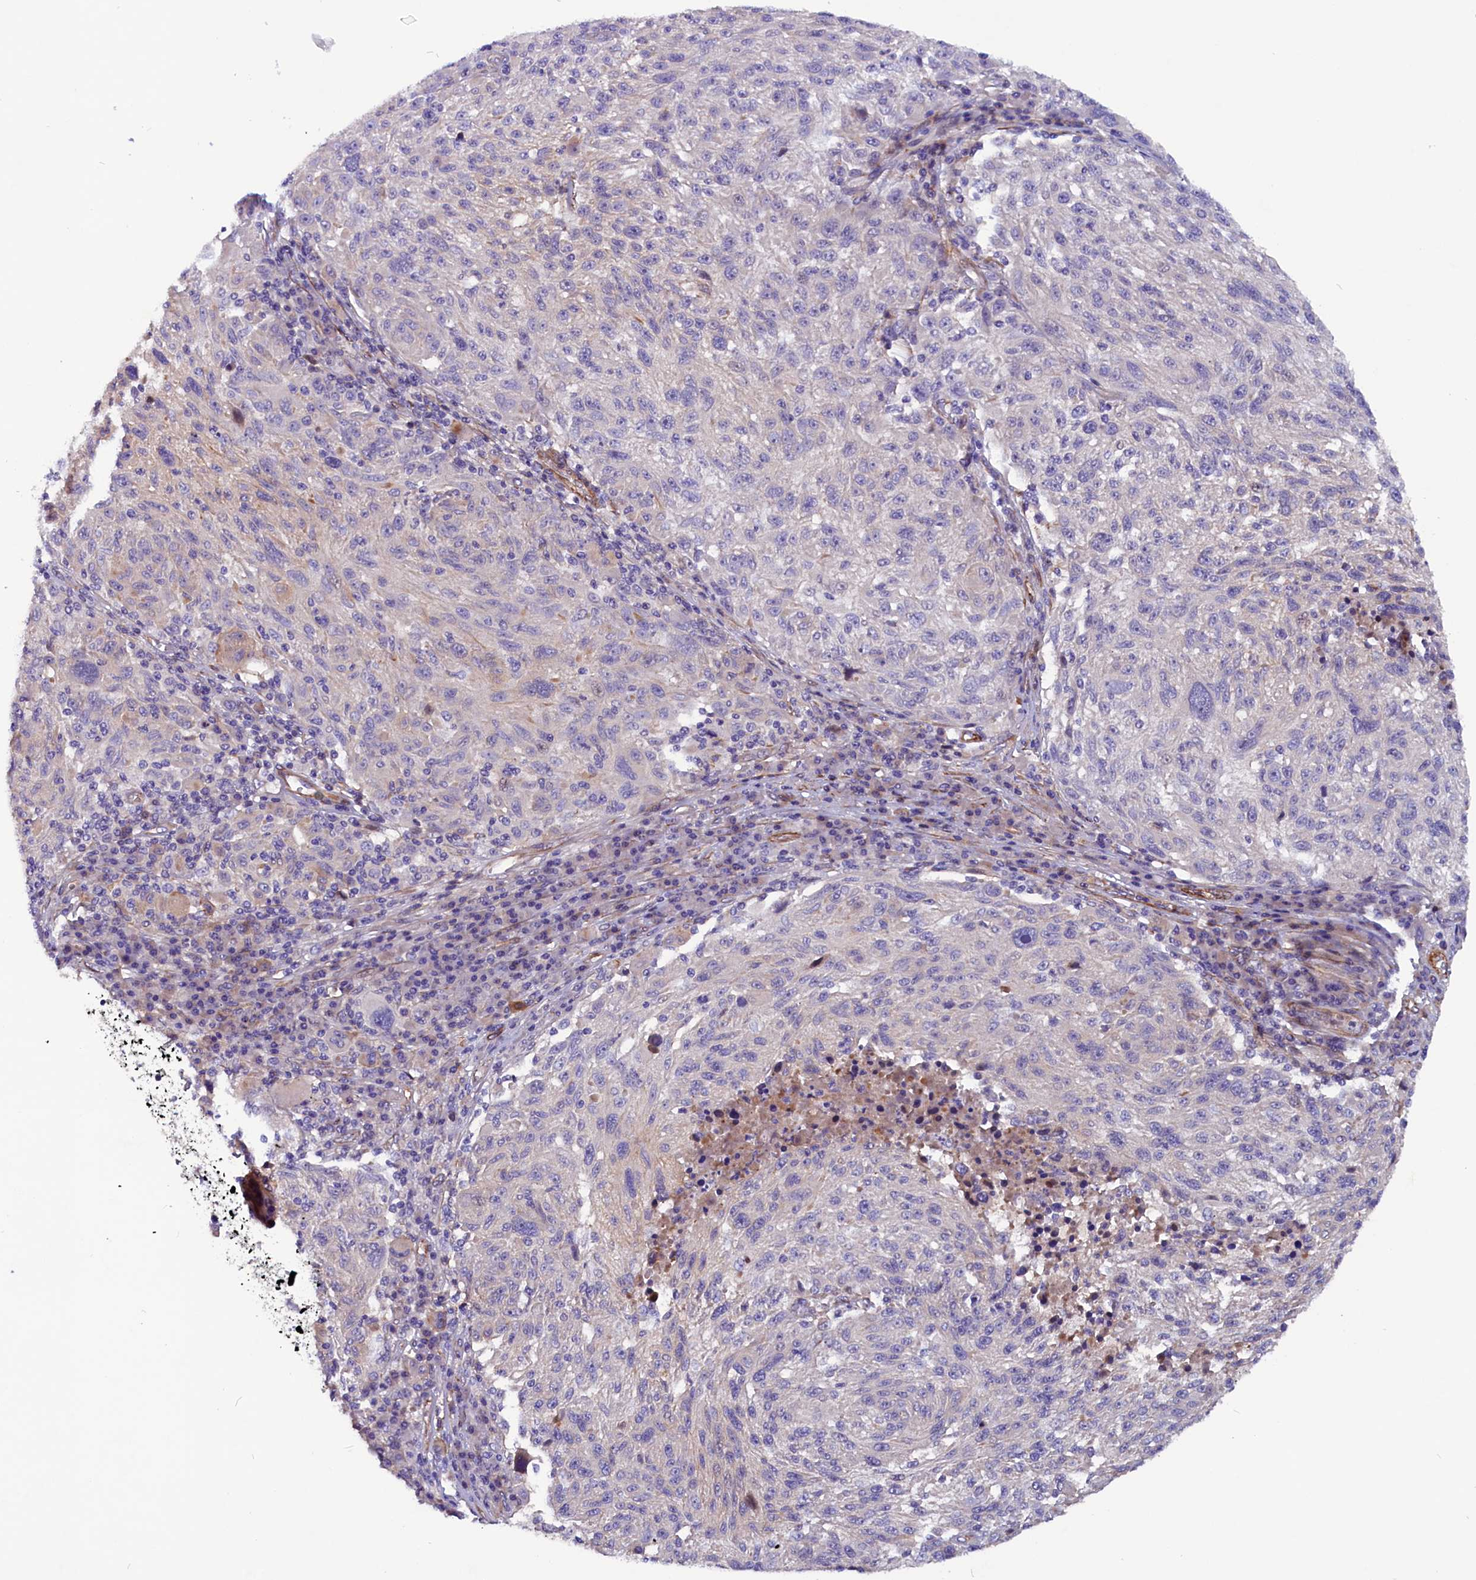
{"staining": {"intensity": "negative", "quantity": "none", "location": "none"}, "tissue": "melanoma", "cell_type": "Tumor cells", "image_type": "cancer", "snomed": [{"axis": "morphology", "description": "Malignant melanoma, NOS"}, {"axis": "topography", "description": "Skin"}], "caption": "Immunohistochemistry (IHC) photomicrograph of neoplastic tissue: malignant melanoma stained with DAB demonstrates no significant protein expression in tumor cells. (DAB (3,3'-diaminobenzidine) immunohistochemistry (IHC) with hematoxylin counter stain).", "gene": "ZNF749", "patient": {"sex": "male", "age": 53}}